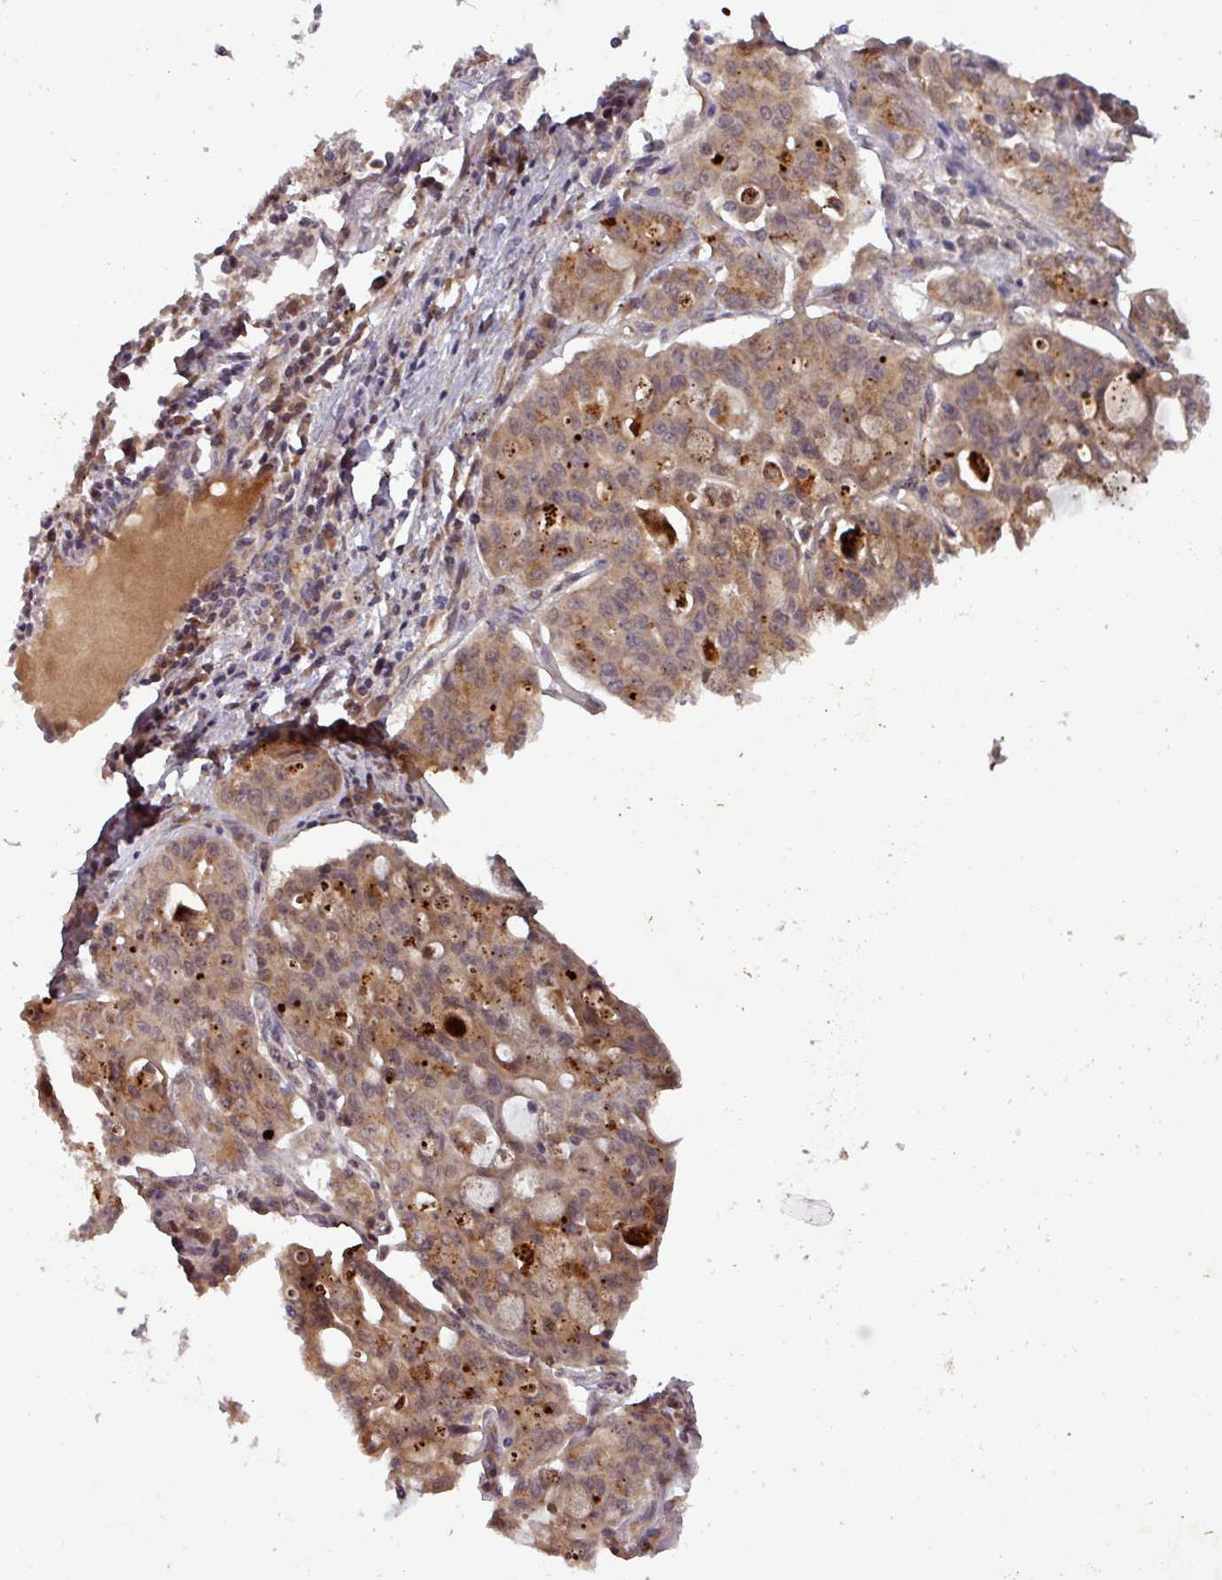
{"staining": {"intensity": "moderate", "quantity": ">75%", "location": "cytoplasmic/membranous"}, "tissue": "lung cancer", "cell_type": "Tumor cells", "image_type": "cancer", "snomed": [{"axis": "morphology", "description": "Adenocarcinoma, NOS"}, {"axis": "topography", "description": "Lung"}], "caption": "About >75% of tumor cells in adenocarcinoma (lung) exhibit moderate cytoplasmic/membranous protein staining as visualized by brown immunohistochemical staining.", "gene": "PUS1", "patient": {"sex": "female", "age": 44}}